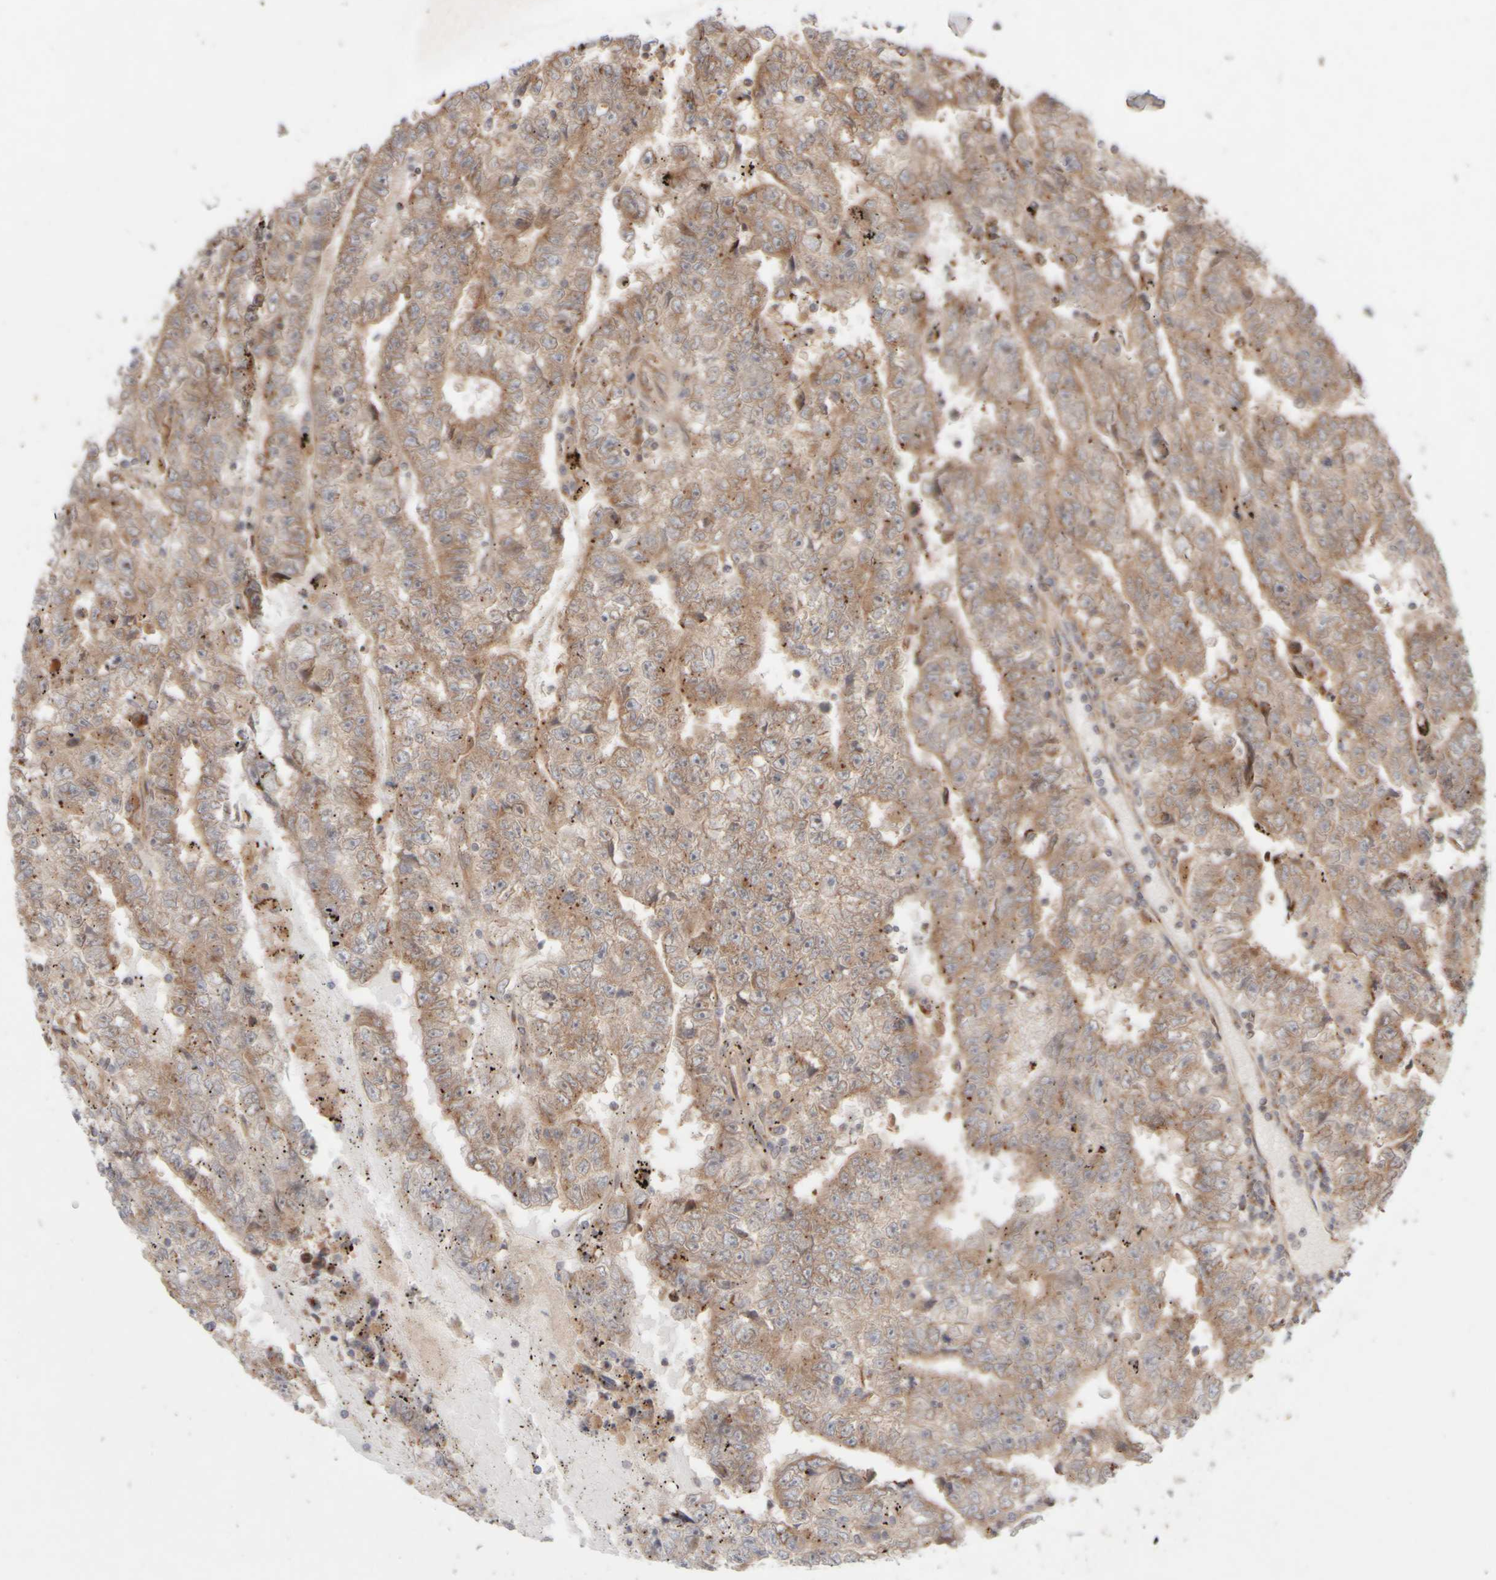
{"staining": {"intensity": "moderate", "quantity": ">75%", "location": "cytoplasmic/membranous"}, "tissue": "testis cancer", "cell_type": "Tumor cells", "image_type": "cancer", "snomed": [{"axis": "morphology", "description": "Carcinoma, Embryonal, NOS"}, {"axis": "topography", "description": "Testis"}], "caption": "Protein expression analysis of testis cancer (embryonal carcinoma) demonstrates moderate cytoplasmic/membranous staining in about >75% of tumor cells. Using DAB (brown) and hematoxylin (blue) stains, captured at high magnification using brightfield microscopy.", "gene": "GCN1", "patient": {"sex": "male", "age": 25}}